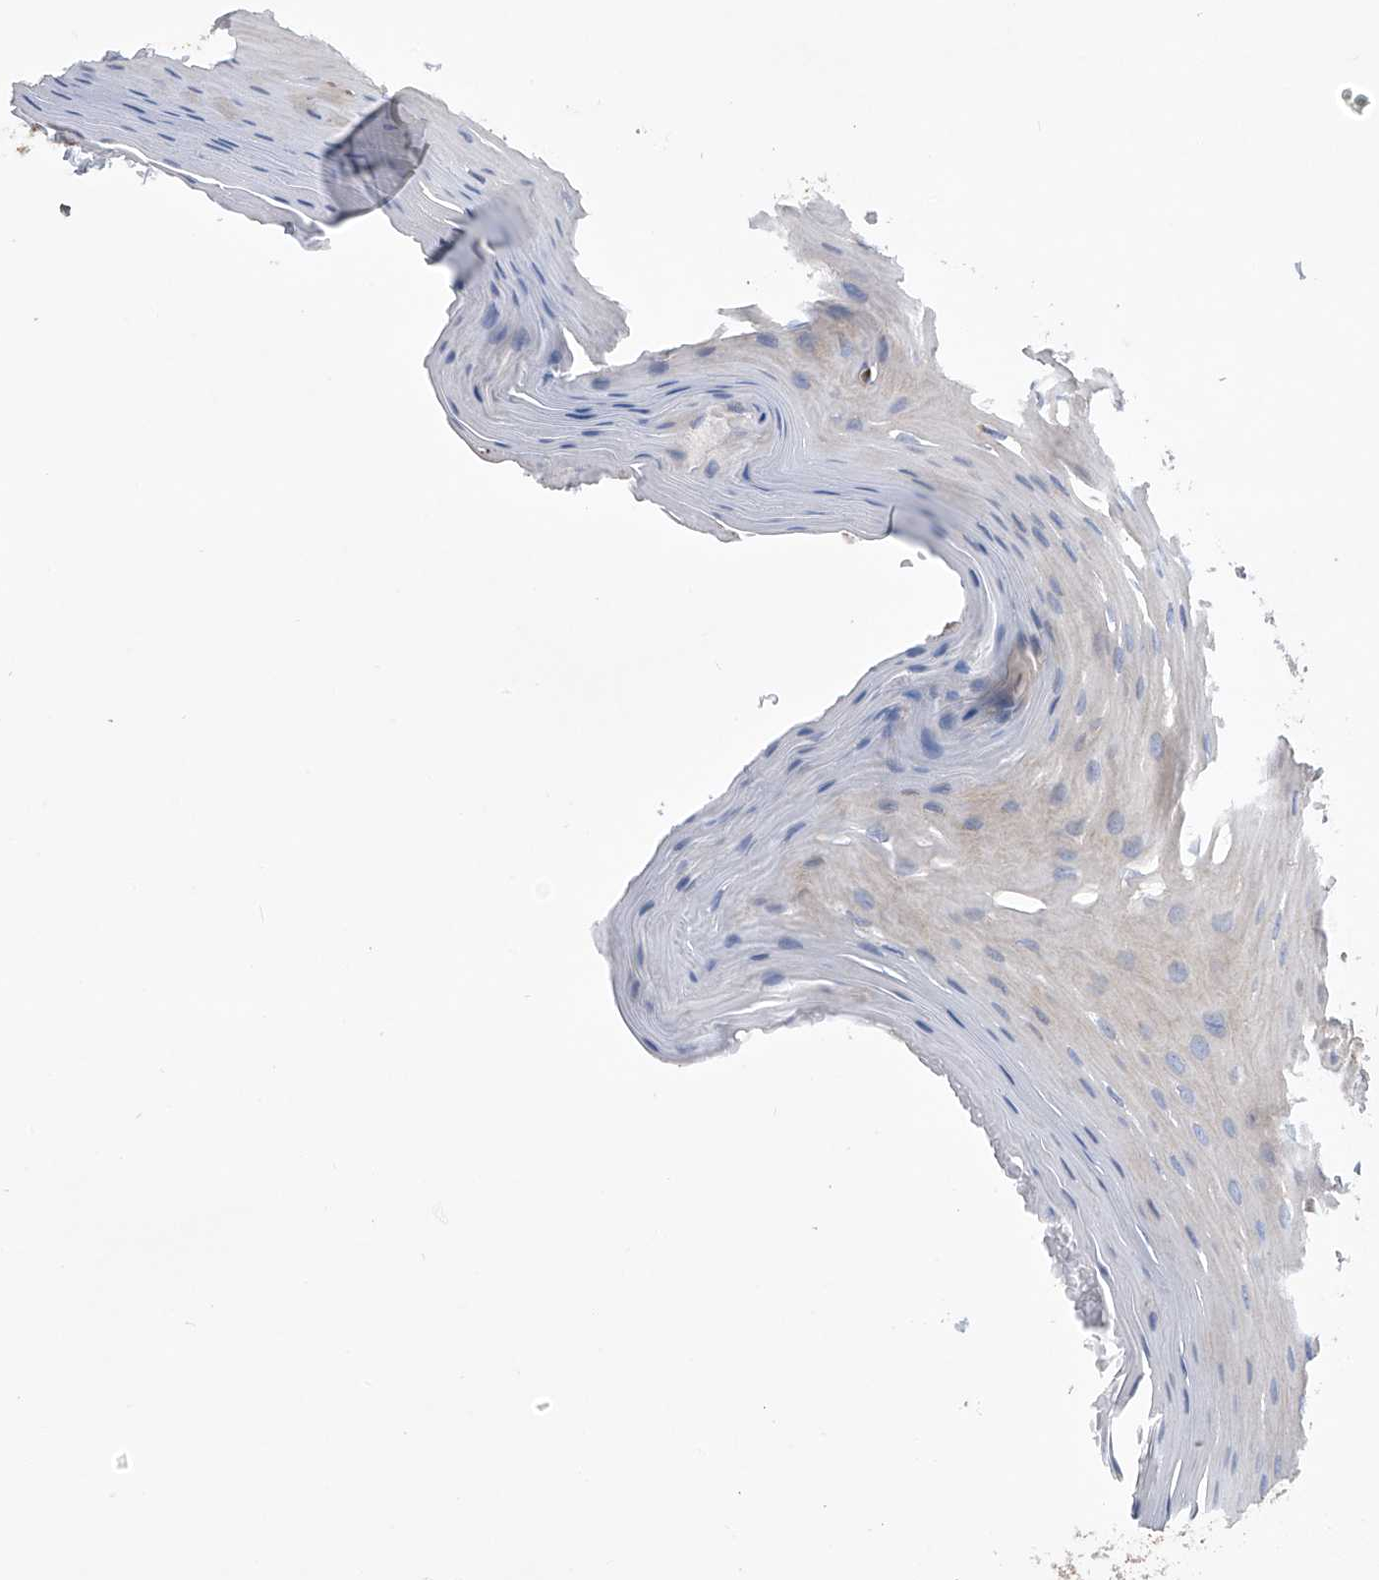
{"staining": {"intensity": "negative", "quantity": "none", "location": "none"}, "tissue": "oral mucosa", "cell_type": "Squamous epithelial cells", "image_type": "normal", "snomed": [{"axis": "morphology", "description": "Normal tissue, NOS"}, {"axis": "morphology", "description": "Squamous cell carcinoma, NOS"}, {"axis": "topography", "description": "Skeletal muscle"}, {"axis": "topography", "description": "Oral tissue"}, {"axis": "topography", "description": "Salivary gland"}, {"axis": "topography", "description": "Head-Neck"}], "caption": "Immunohistochemistry (IHC) of normal oral mucosa demonstrates no expression in squamous epithelial cells.", "gene": "MLYCD", "patient": {"sex": "male", "age": 54}}